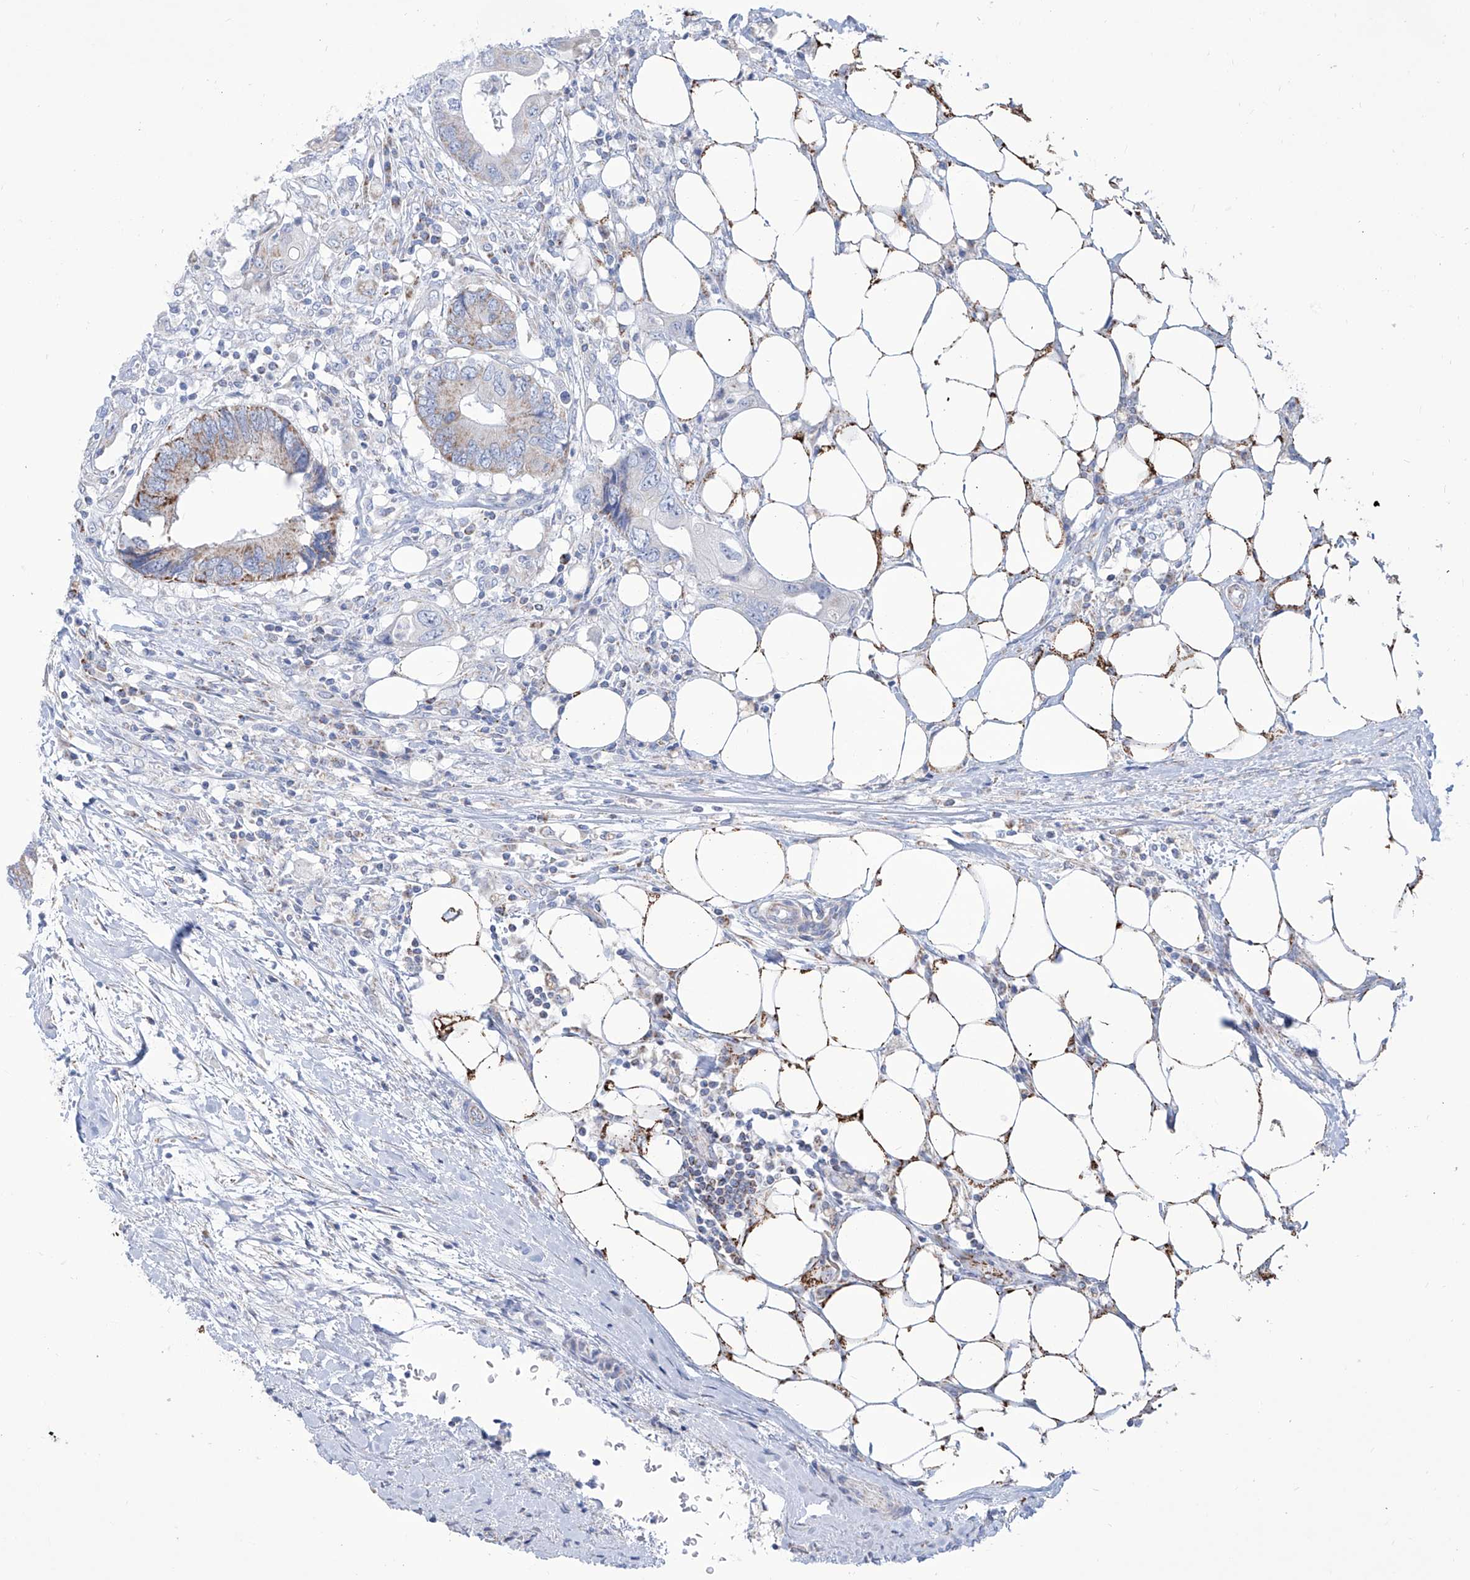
{"staining": {"intensity": "moderate", "quantity": "<25%", "location": "cytoplasmic/membranous"}, "tissue": "colorectal cancer", "cell_type": "Tumor cells", "image_type": "cancer", "snomed": [{"axis": "morphology", "description": "Adenocarcinoma, NOS"}, {"axis": "topography", "description": "Colon"}], "caption": "Brown immunohistochemical staining in human adenocarcinoma (colorectal) reveals moderate cytoplasmic/membranous staining in approximately <25% of tumor cells.", "gene": "ALDH6A1", "patient": {"sex": "male", "age": 71}}